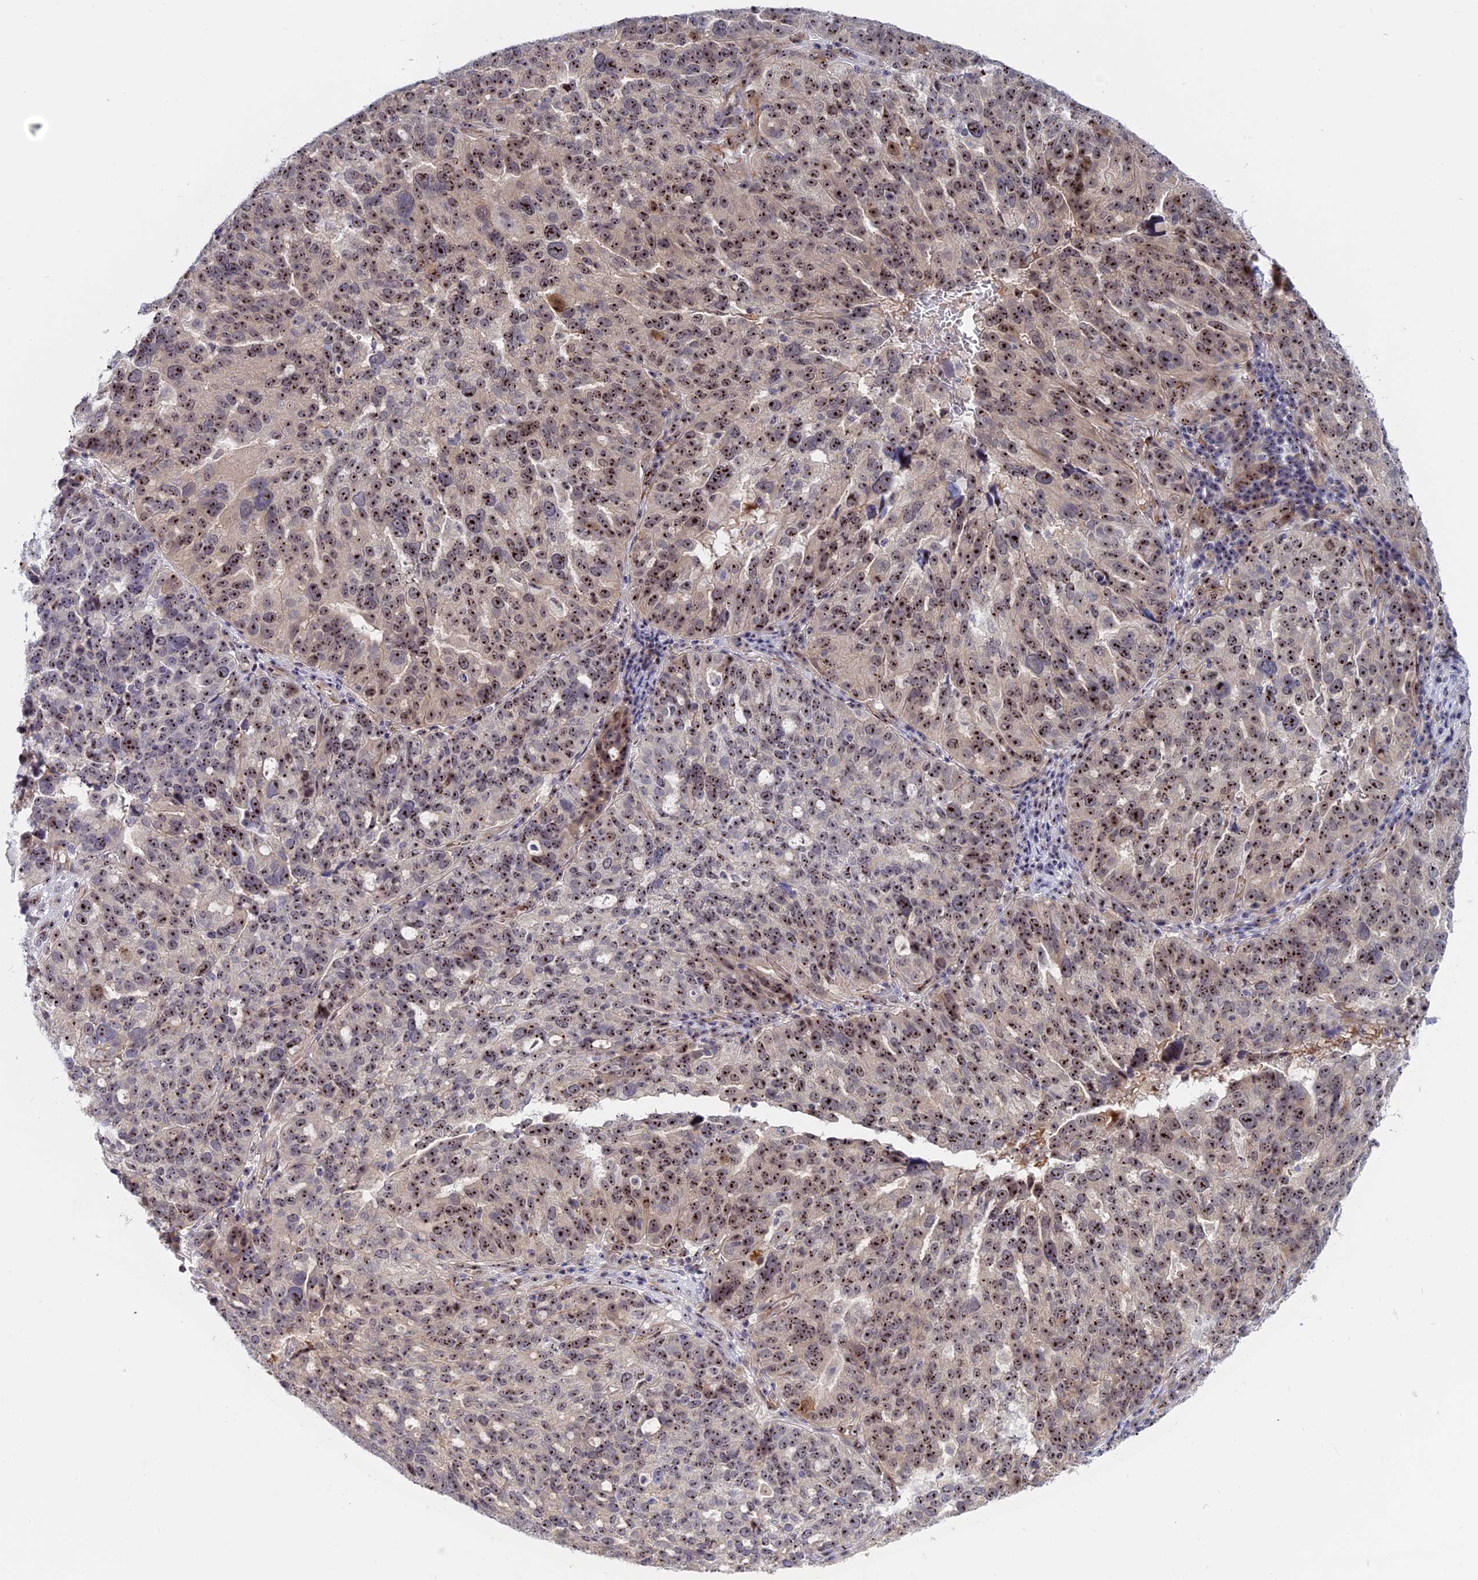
{"staining": {"intensity": "moderate", "quantity": ">75%", "location": "nuclear"}, "tissue": "ovarian cancer", "cell_type": "Tumor cells", "image_type": "cancer", "snomed": [{"axis": "morphology", "description": "Cystadenocarcinoma, serous, NOS"}, {"axis": "topography", "description": "Ovary"}], "caption": "Protein analysis of ovarian cancer (serous cystadenocarcinoma) tissue reveals moderate nuclear expression in about >75% of tumor cells.", "gene": "DBNDD1", "patient": {"sex": "female", "age": 59}}